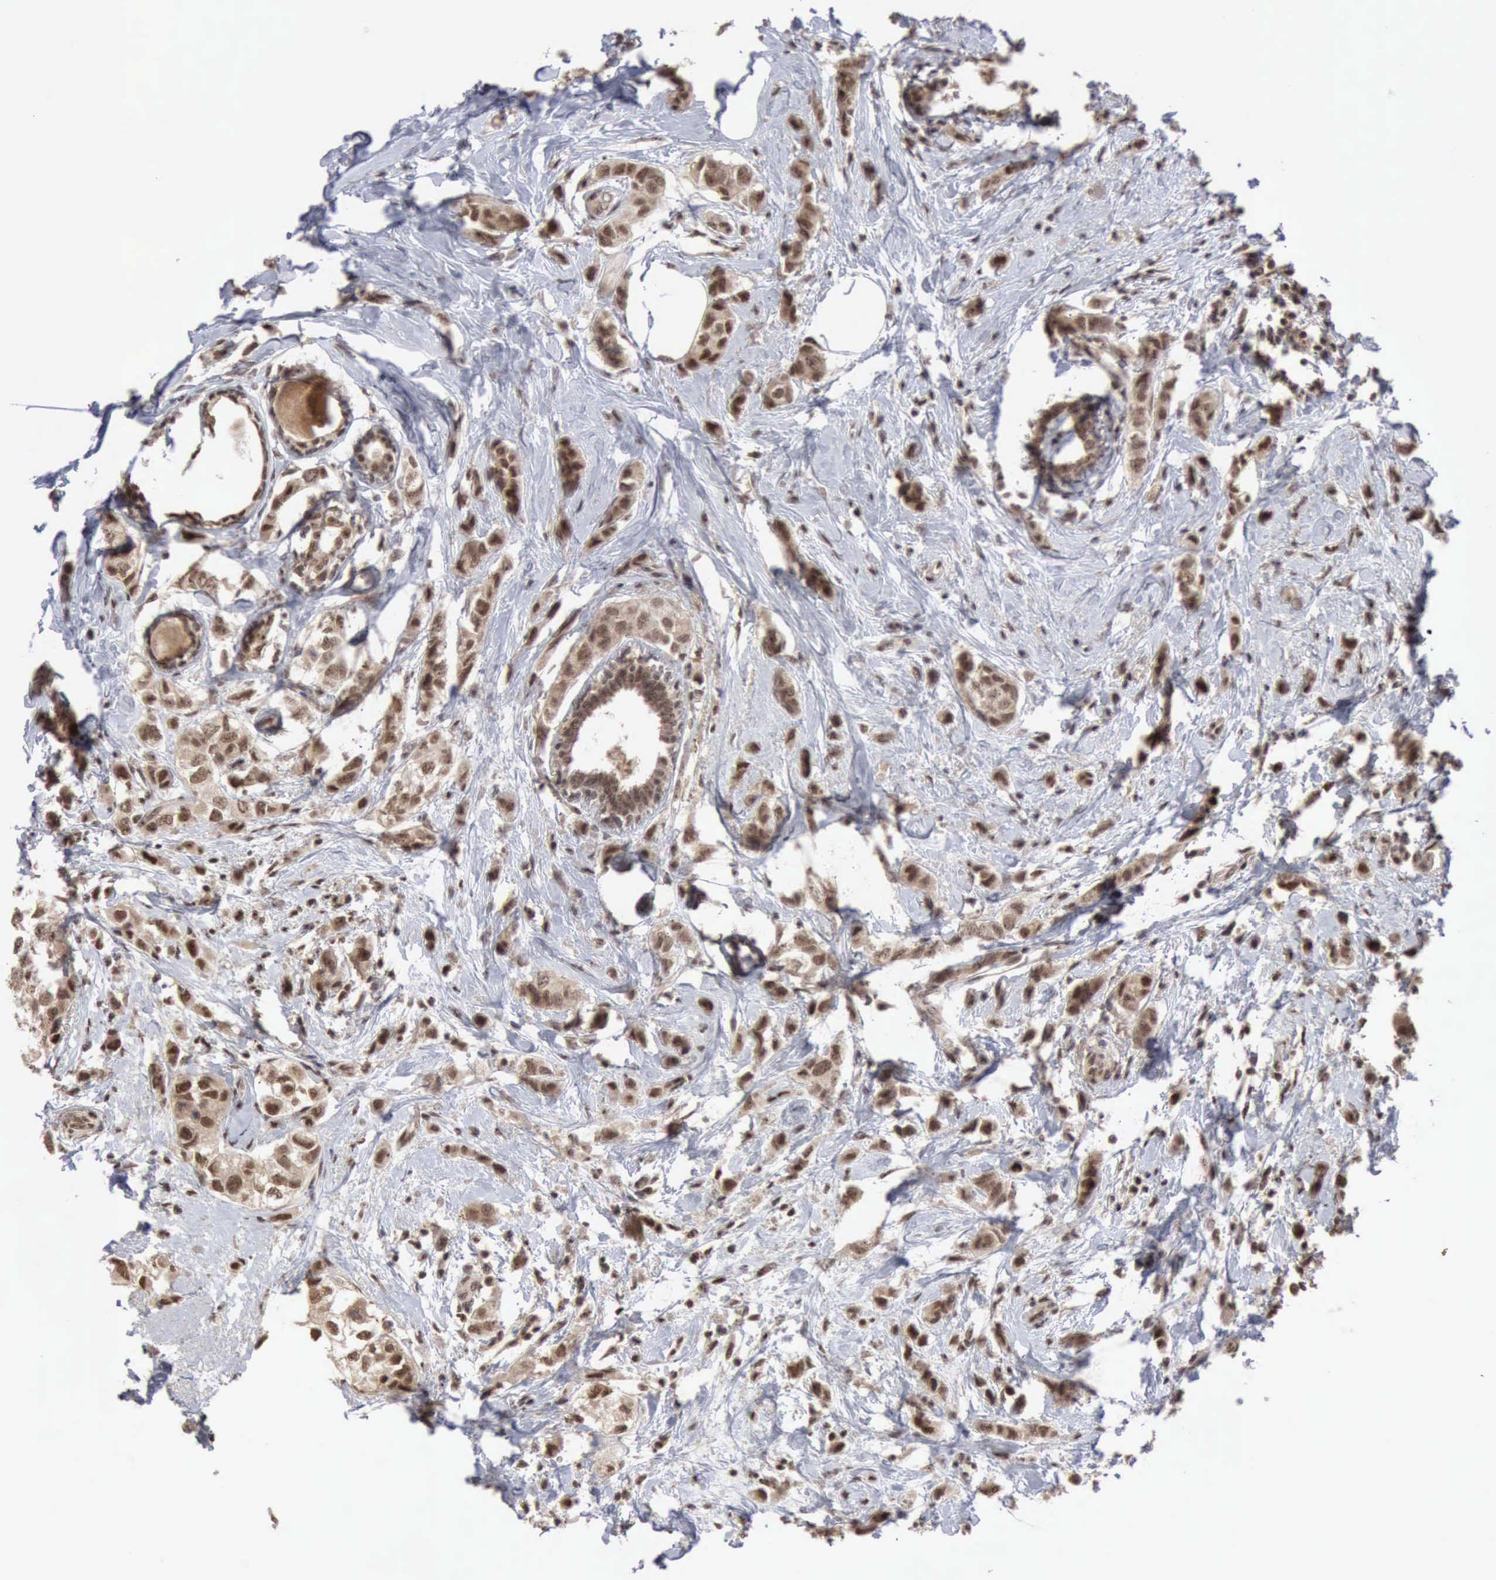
{"staining": {"intensity": "moderate", "quantity": ">75%", "location": "nuclear"}, "tissue": "breast cancer", "cell_type": "Tumor cells", "image_type": "cancer", "snomed": [{"axis": "morphology", "description": "Normal tissue, NOS"}, {"axis": "morphology", "description": "Duct carcinoma"}, {"axis": "topography", "description": "Breast"}], "caption": "Immunohistochemical staining of human breast cancer shows medium levels of moderate nuclear staining in about >75% of tumor cells.", "gene": "CDKN2A", "patient": {"sex": "female", "age": 50}}